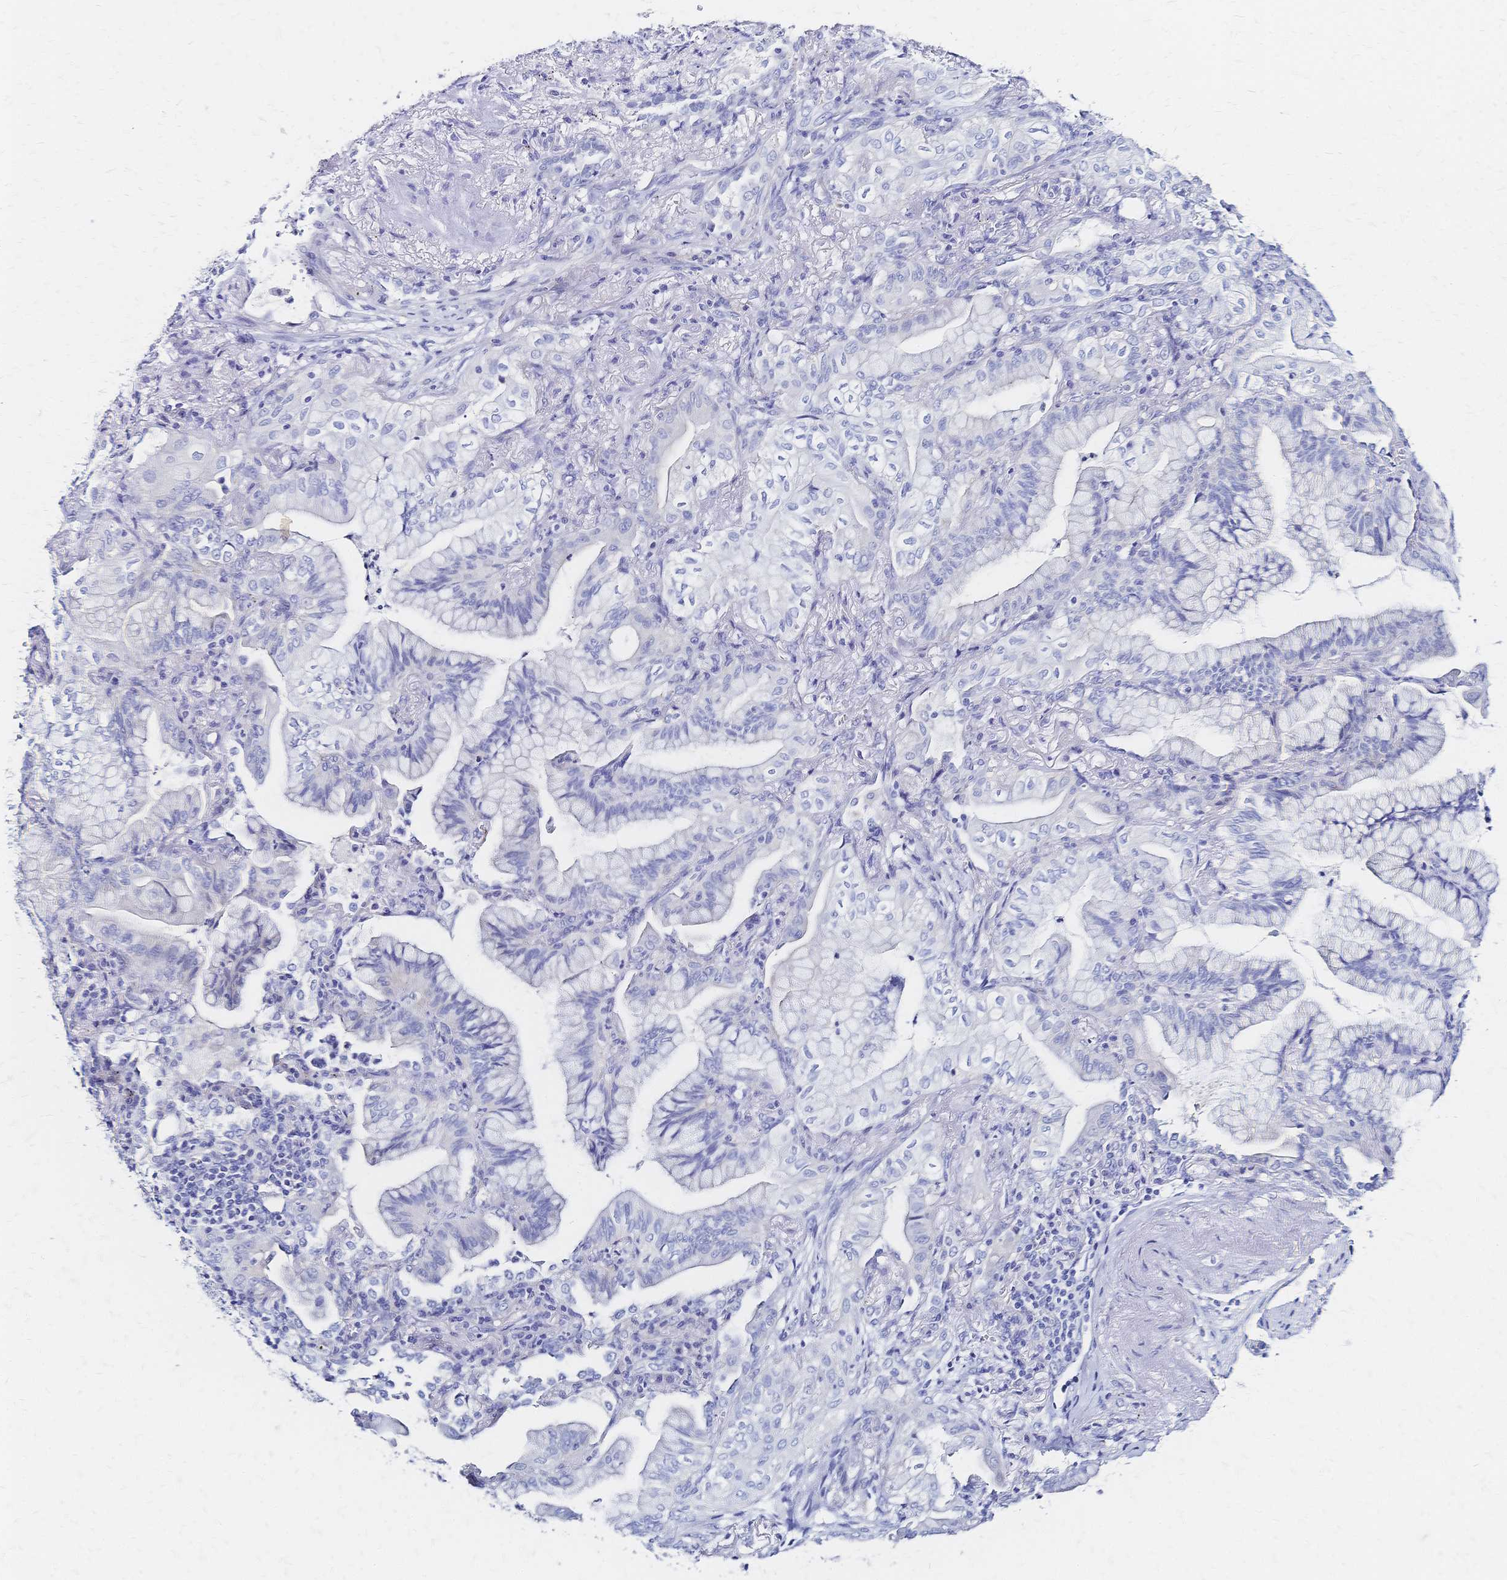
{"staining": {"intensity": "negative", "quantity": "none", "location": "none"}, "tissue": "lung cancer", "cell_type": "Tumor cells", "image_type": "cancer", "snomed": [{"axis": "morphology", "description": "Adenocarcinoma, NOS"}, {"axis": "topography", "description": "Lung"}], "caption": "The image reveals no staining of tumor cells in adenocarcinoma (lung).", "gene": "SLC5A1", "patient": {"sex": "male", "age": 77}}